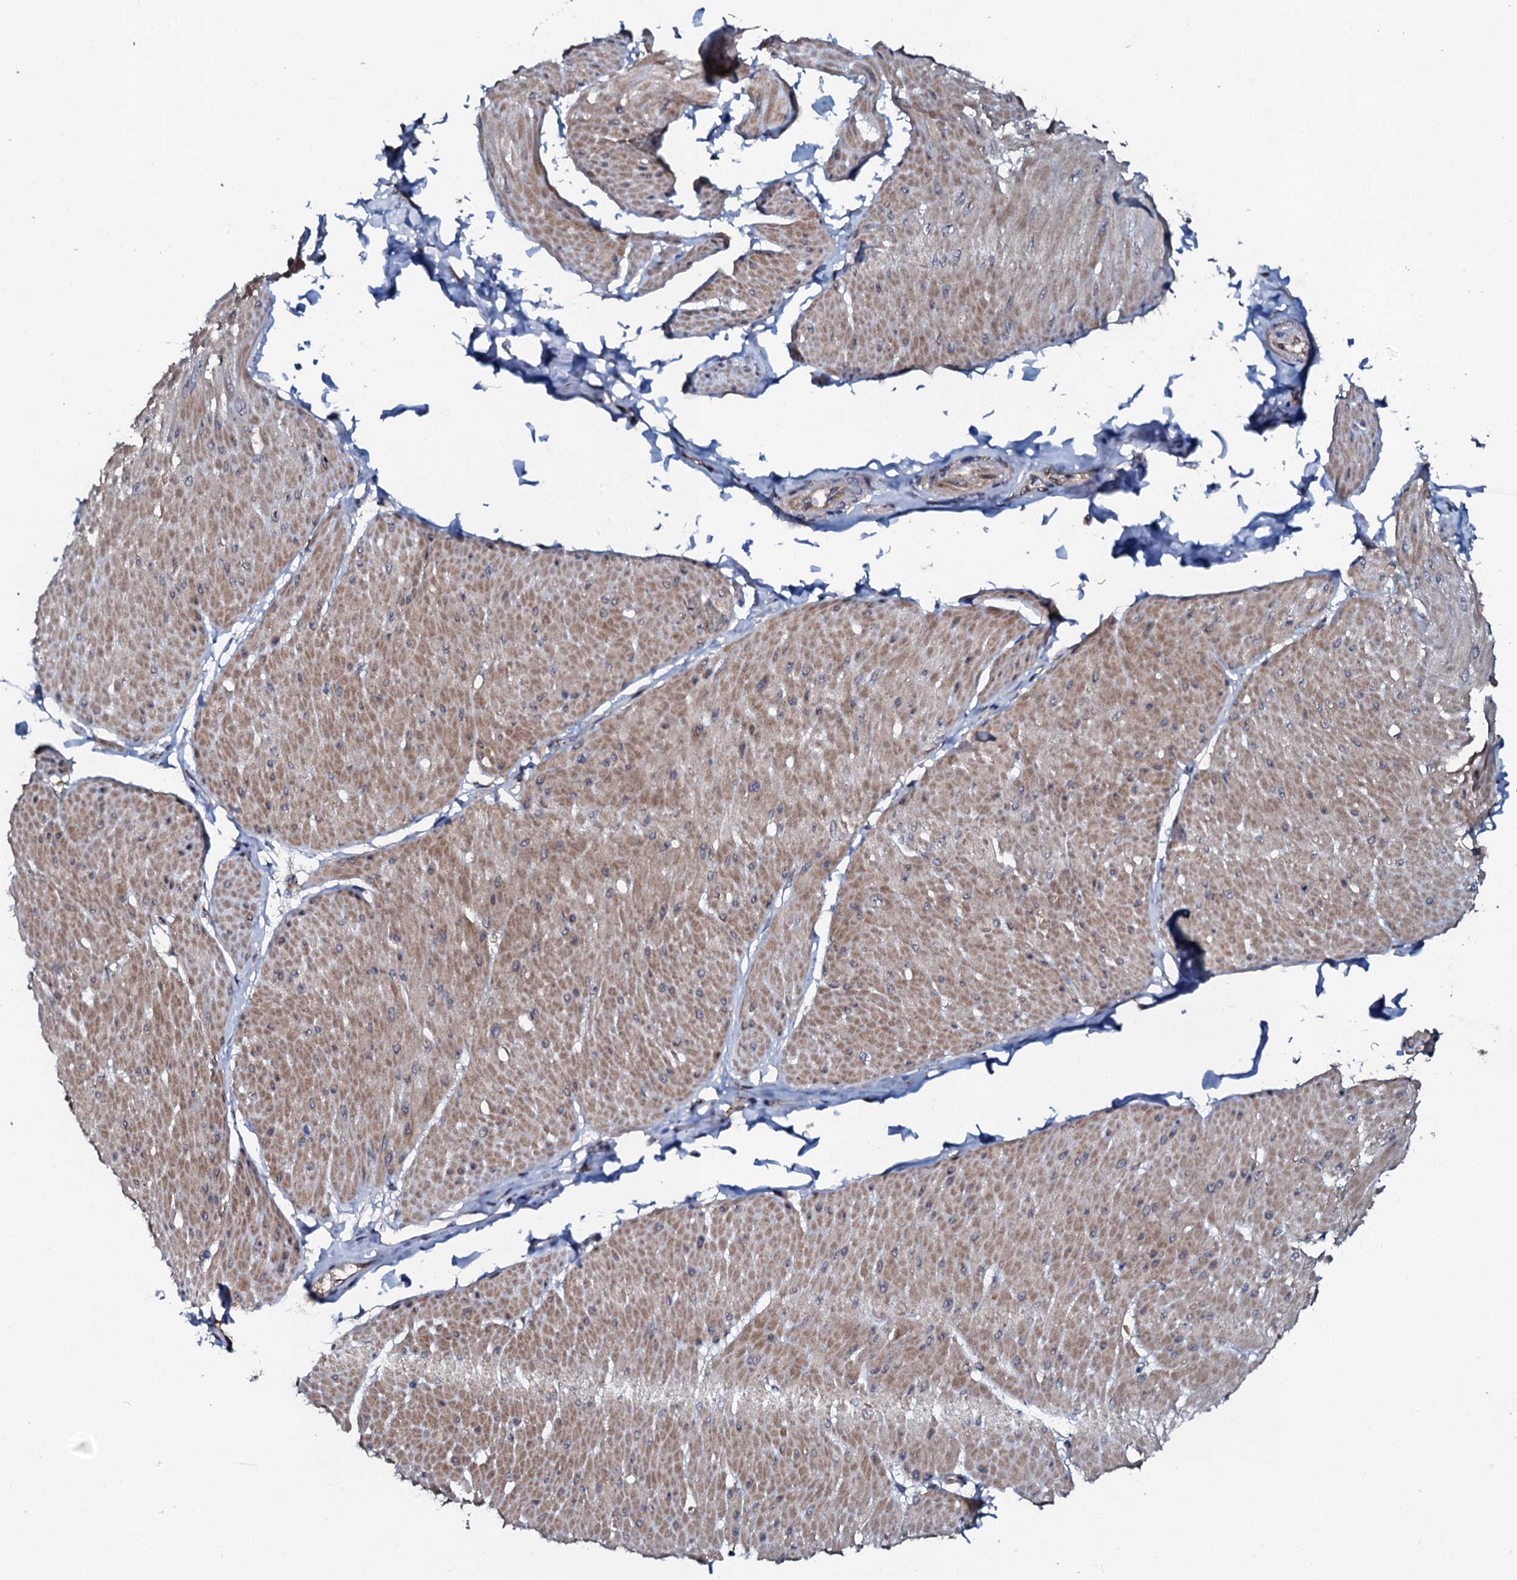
{"staining": {"intensity": "weak", "quantity": ">75%", "location": "cytoplasmic/membranous"}, "tissue": "smooth muscle", "cell_type": "Smooth muscle cells", "image_type": "normal", "snomed": [{"axis": "morphology", "description": "Urothelial carcinoma, High grade"}, {"axis": "topography", "description": "Urinary bladder"}], "caption": "Protein staining reveals weak cytoplasmic/membranous positivity in approximately >75% of smooth muscle cells in normal smooth muscle.", "gene": "GLCE", "patient": {"sex": "male", "age": 46}}